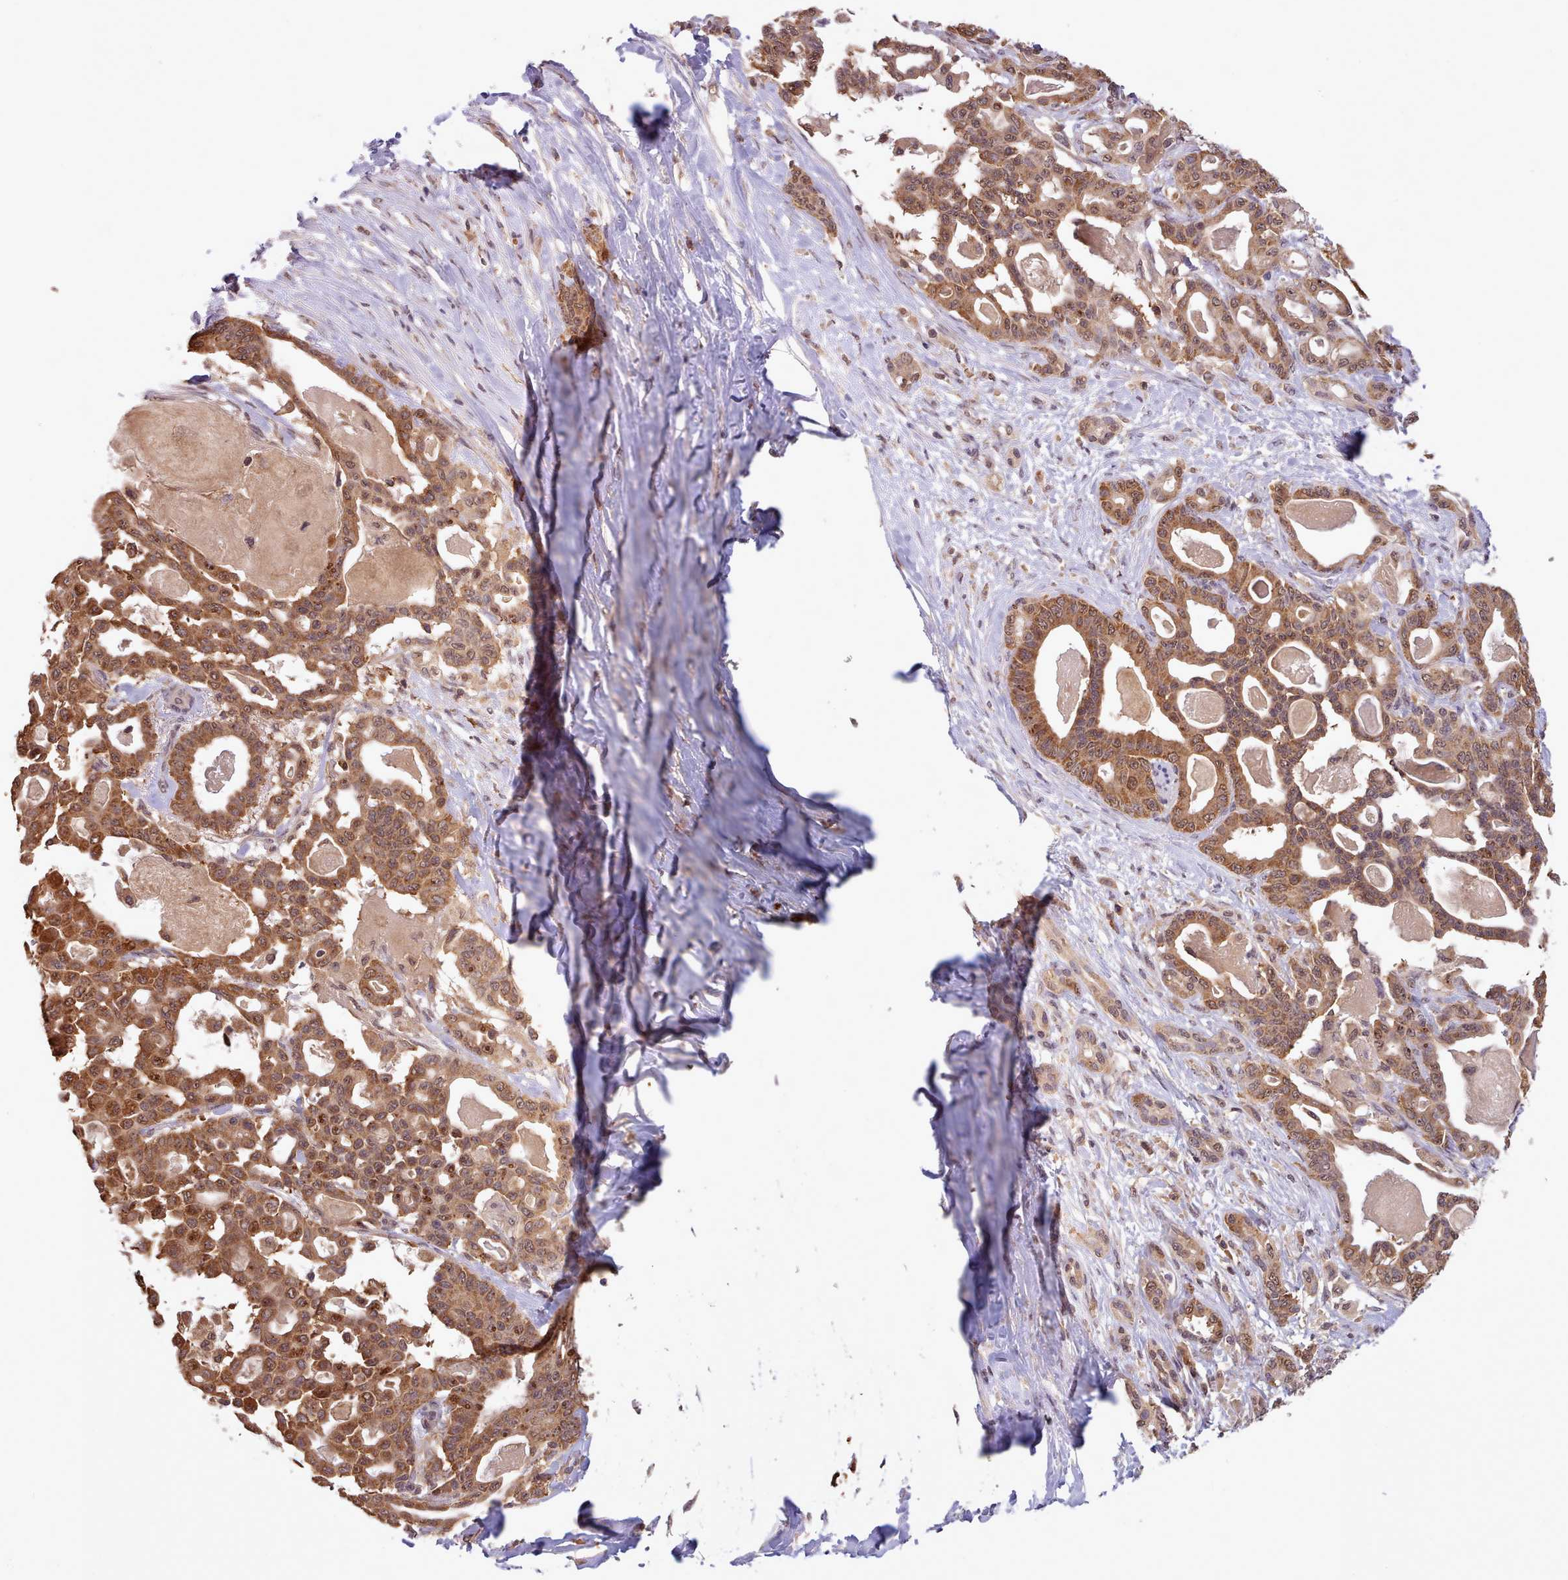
{"staining": {"intensity": "moderate", "quantity": ">75%", "location": "cytoplasmic/membranous,nuclear"}, "tissue": "pancreatic cancer", "cell_type": "Tumor cells", "image_type": "cancer", "snomed": [{"axis": "morphology", "description": "Adenocarcinoma, NOS"}, {"axis": "topography", "description": "Pancreas"}], "caption": "Pancreatic cancer (adenocarcinoma) stained for a protein shows moderate cytoplasmic/membranous and nuclear positivity in tumor cells.", "gene": "PIP4P1", "patient": {"sex": "male", "age": 63}}